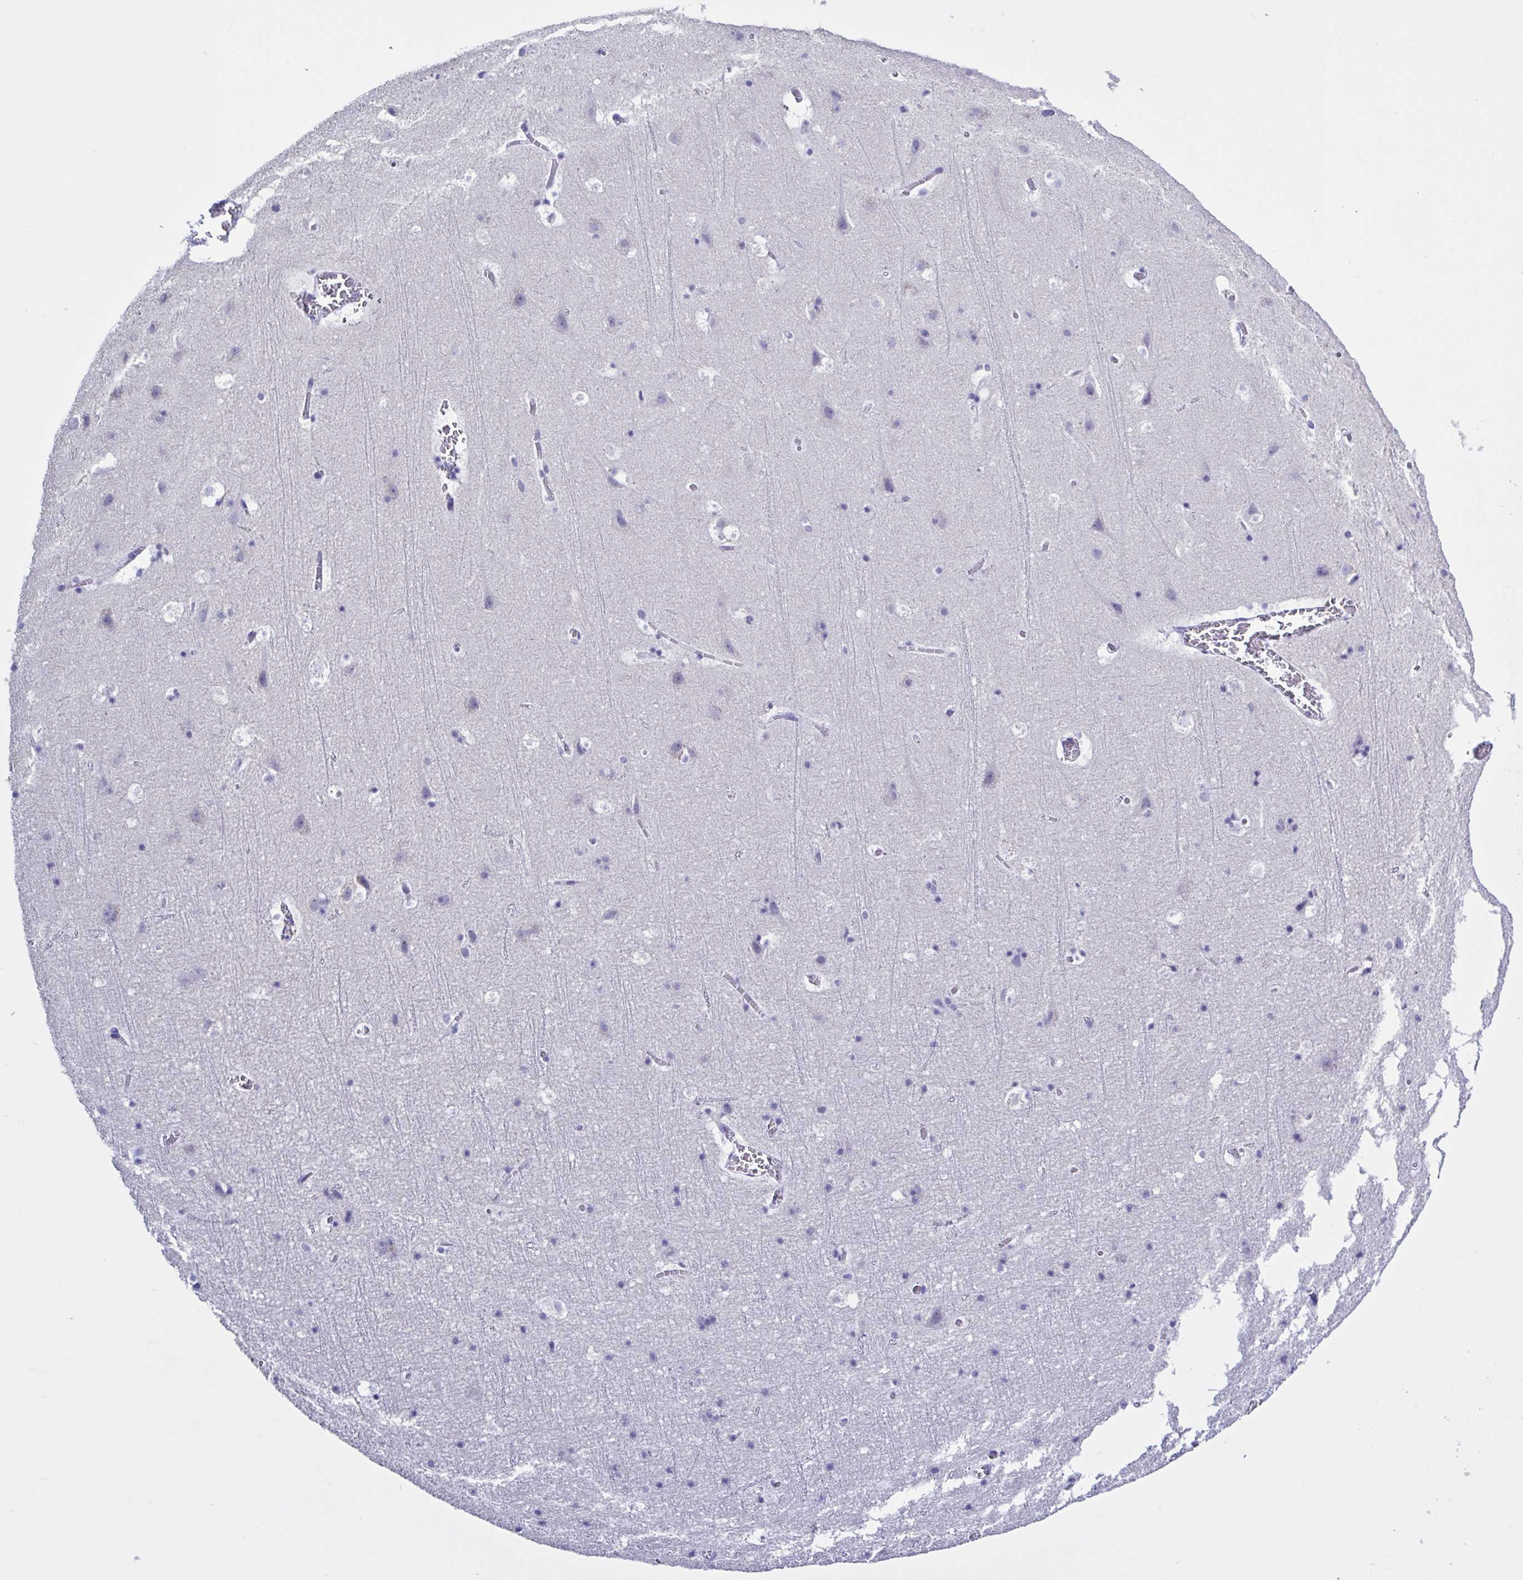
{"staining": {"intensity": "negative", "quantity": "none", "location": "none"}, "tissue": "cerebral cortex", "cell_type": "Endothelial cells", "image_type": "normal", "snomed": [{"axis": "morphology", "description": "Normal tissue, NOS"}, {"axis": "topography", "description": "Cerebral cortex"}], "caption": "Immunohistochemistry micrograph of benign cerebral cortex: cerebral cortex stained with DAB shows no significant protein positivity in endothelial cells.", "gene": "USP35", "patient": {"sex": "female", "age": 42}}